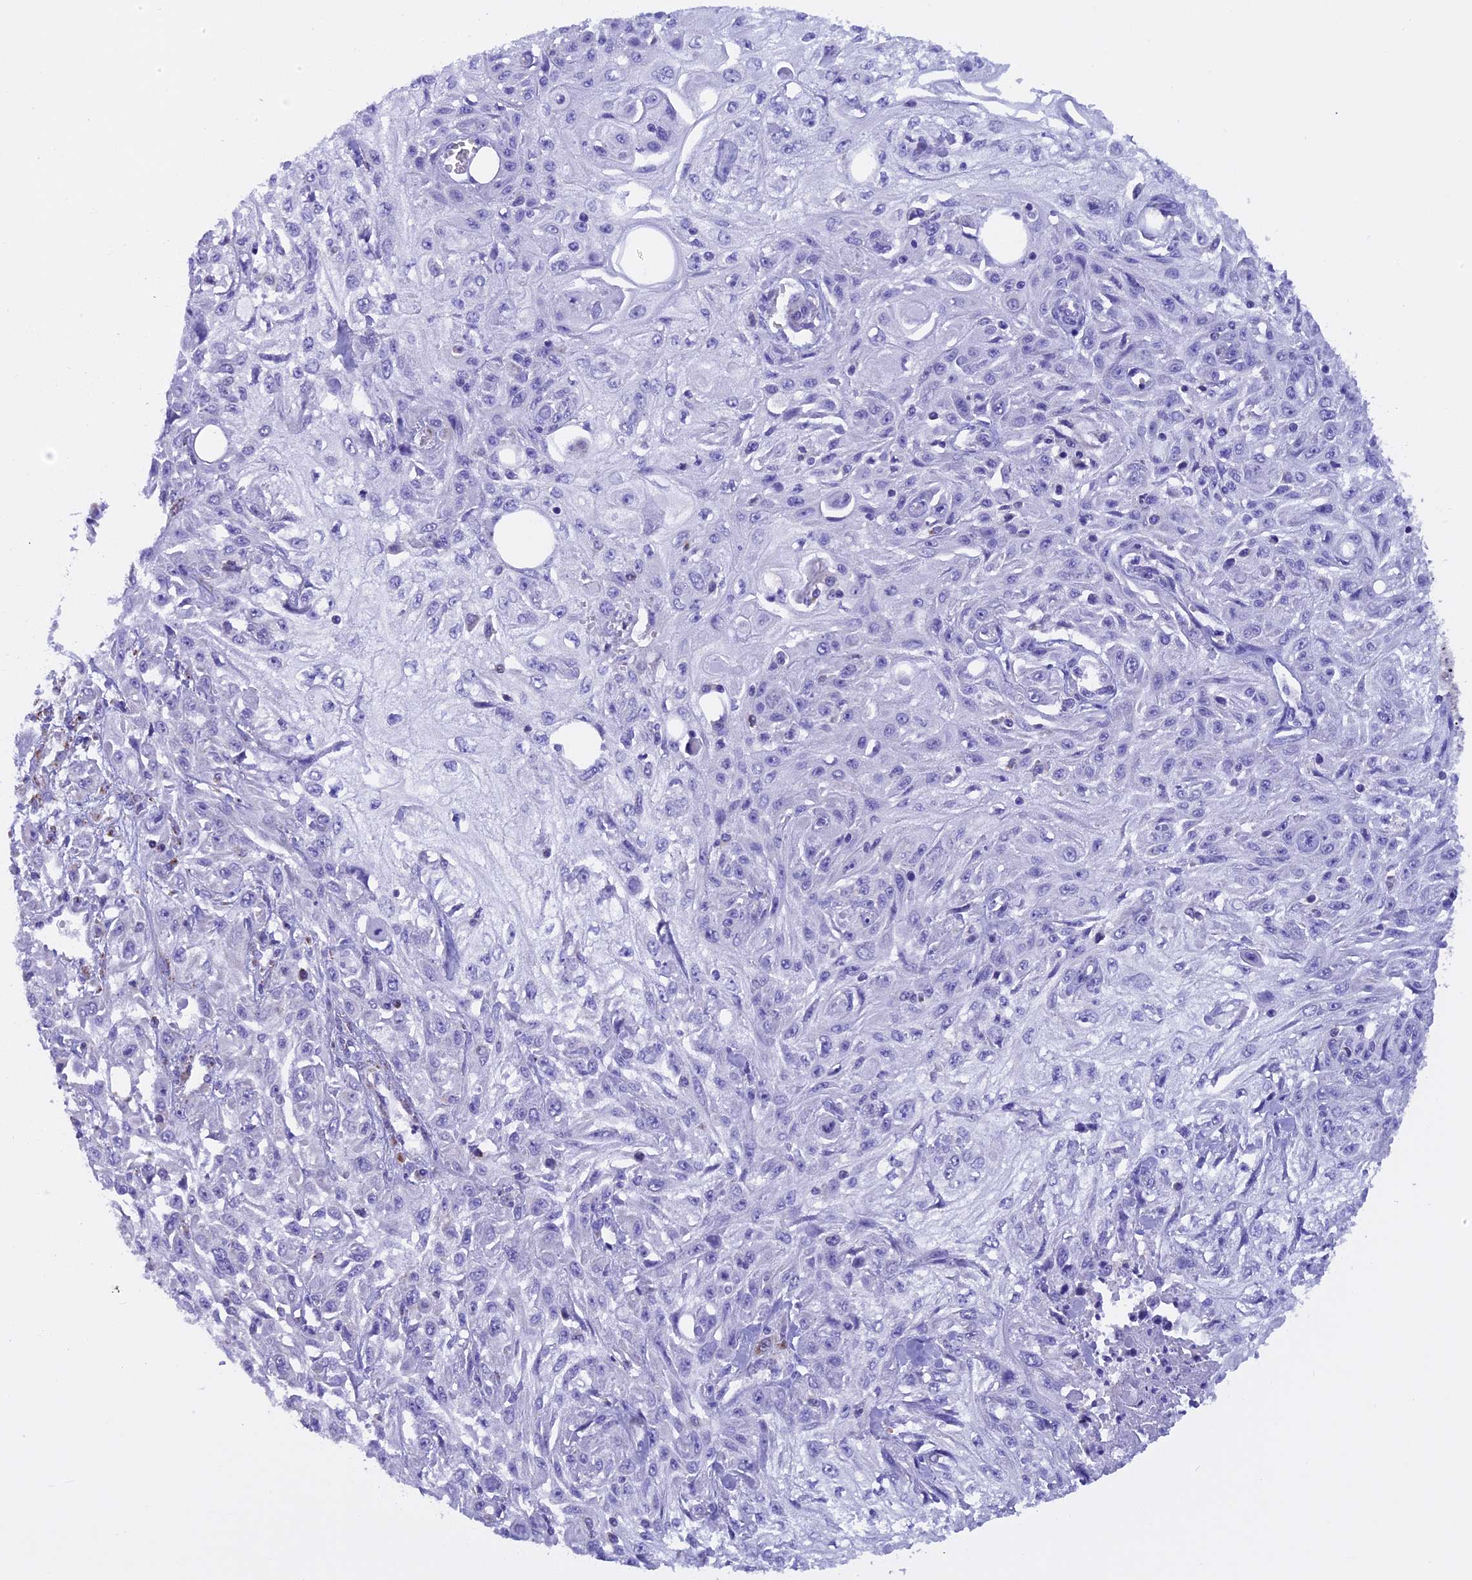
{"staining": {"intensity": "negative", "quantity": "none", "location": "none"}, "tissue": "skin cancer", "cell_type": "Tumor cells", "image_type": "cancer", "snomed": [{"axis": "morphology", "description": "Squamous cell carcinoma, NOS"}, {"axis": "morphology", "description": "Squamous cell carcinoma, metastatic, NOS"}, {"axis": "topography", "description": "Skin"}, {"axis": "topography", "description": "Lymph node"}], "caption": "IHC photomicrograph of metastatic squamous cell carcinoma (skin) stained for a protein (brown), which reveals no expression in tumor cells.", "gene": "SLC8B1", "patient": {"sex": "male", "age": 75}}